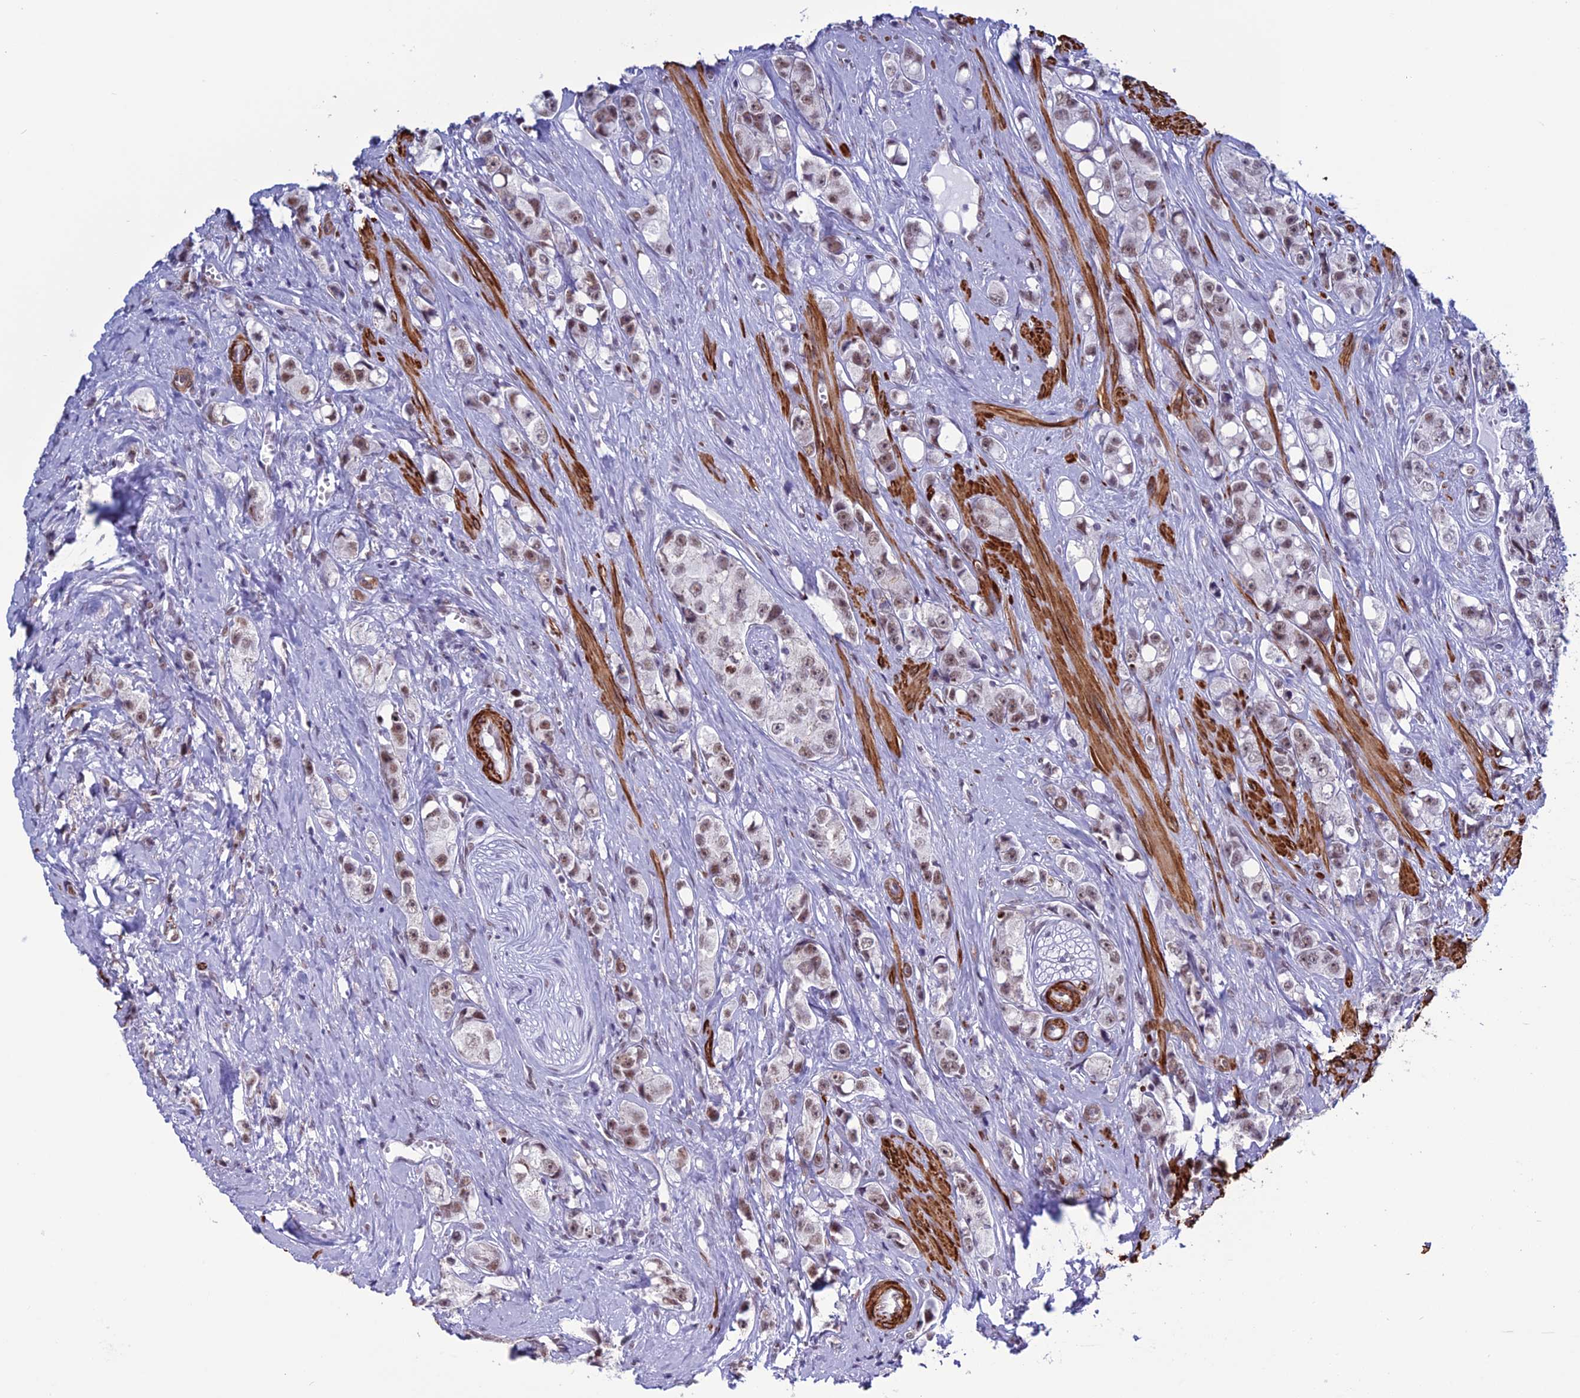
{"staining": {"intensity": "moderate", "quantity": ">75%", "location": "nuclear"}, "tissue": "prostate cancer", "cell_type": "Tumor cells", "image_type": "cancer", "snomed": [{"axis": "morphology", "description": "Adenocarcinoma, High grade"}, {"axis": "topography", "description": "Prostate"}], "caption": "This image displays immunohistochemistry (IHC) staining of prostate cancer, with medium moderate nuclear staining in about >75% of tumor cells.", "gene": "U2AF1", "patient": {"sex": "male", "age": 74}}